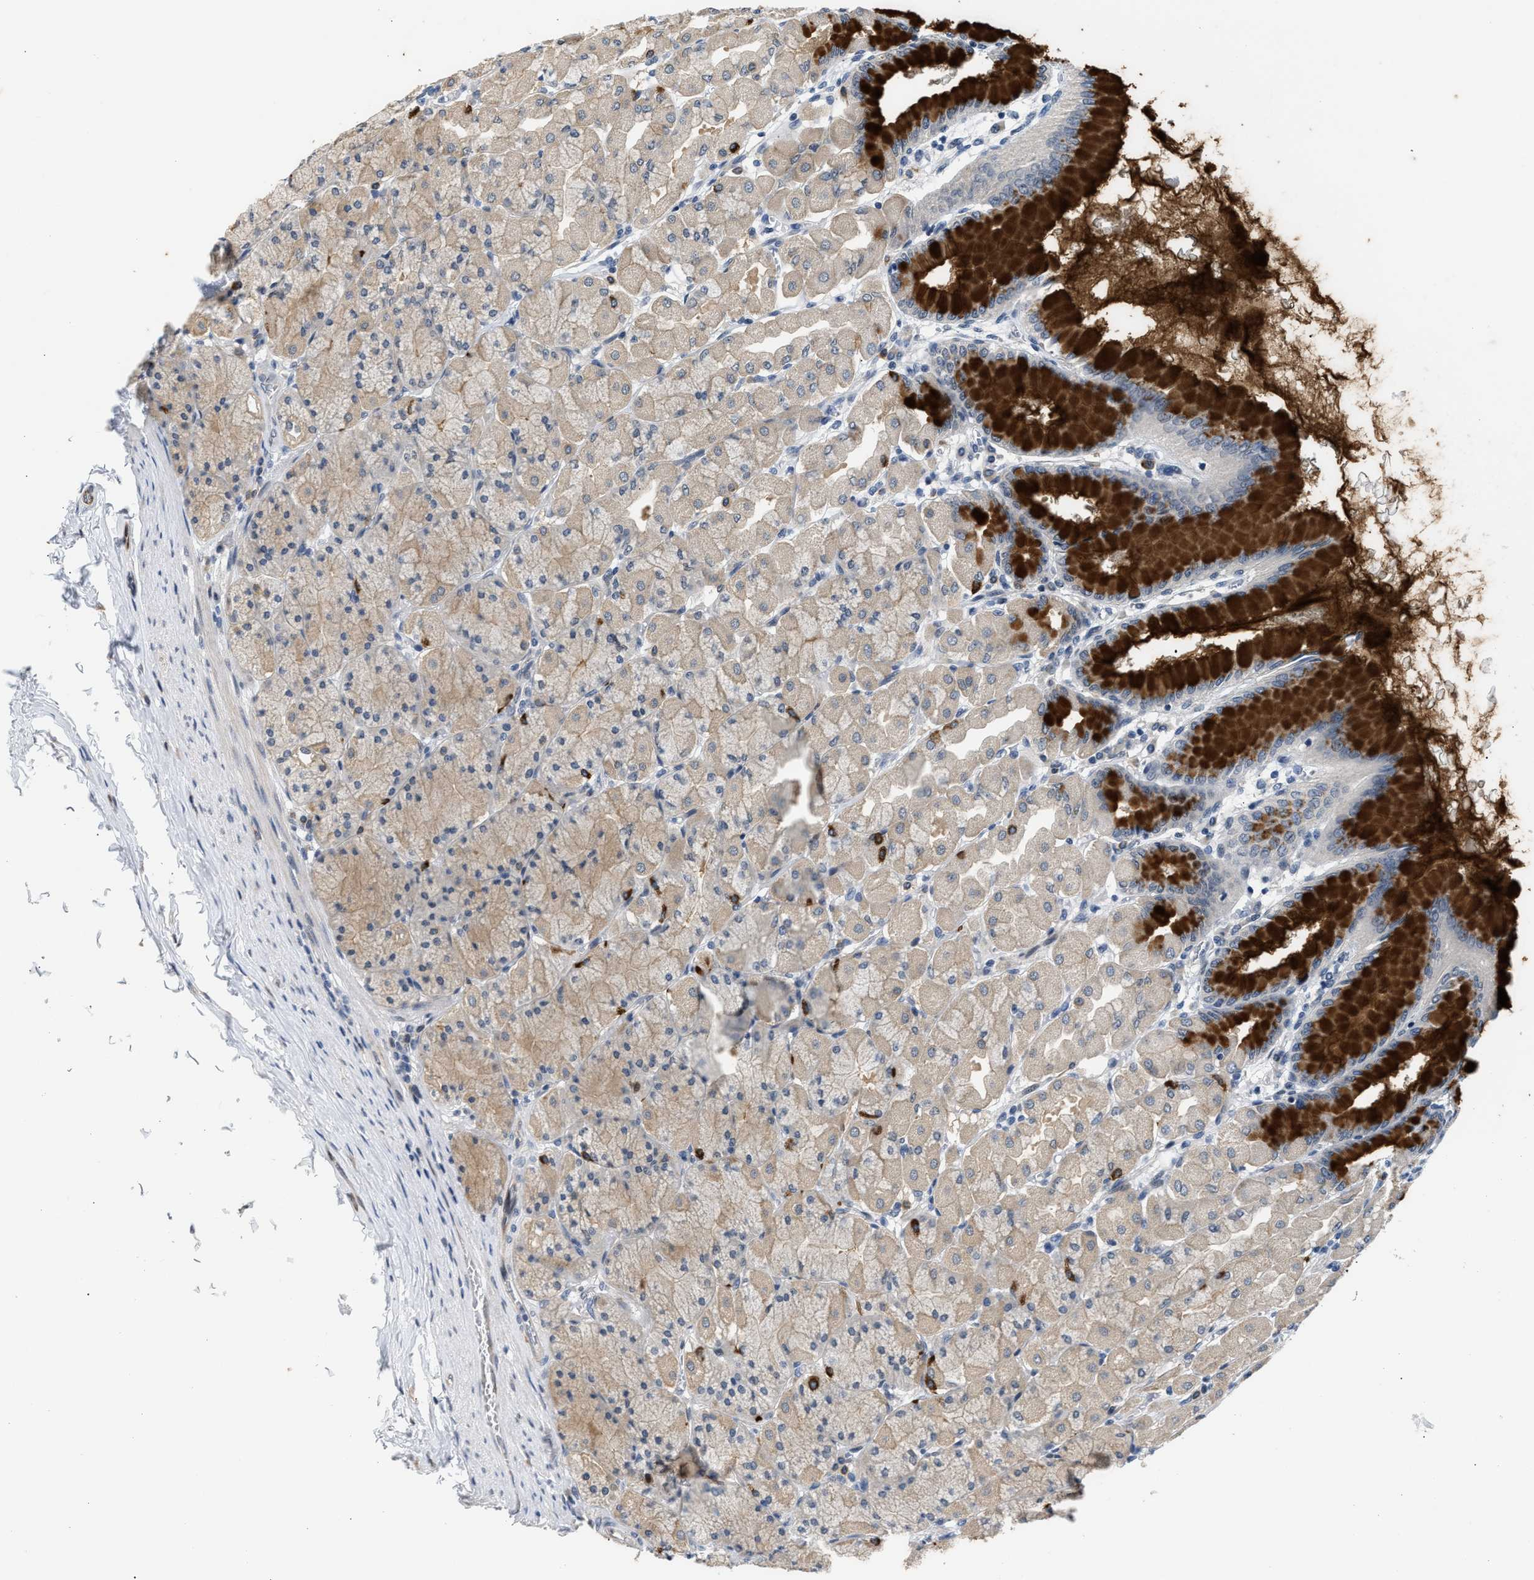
{"staining": {"intensity": "strong", "quantity": "<25%", "location": "cytoplasmic/membranous"}, "tissue": "stomach", "cell_type": "Glandular cells", "image_type": "normal", "snomed": [{"axis": "morphology", "description": "Normal tissue, NOS"}, {"axis": "topography", "description": "Stomach, upper"}], "caption": "Brown immunohistochemical staining in benign stomach reveals strong cytoplasmic/membranous expression in about <25% of glandular cells.", "gene": "PPM1H", "patient": {"sex": "female", "age": 56}}